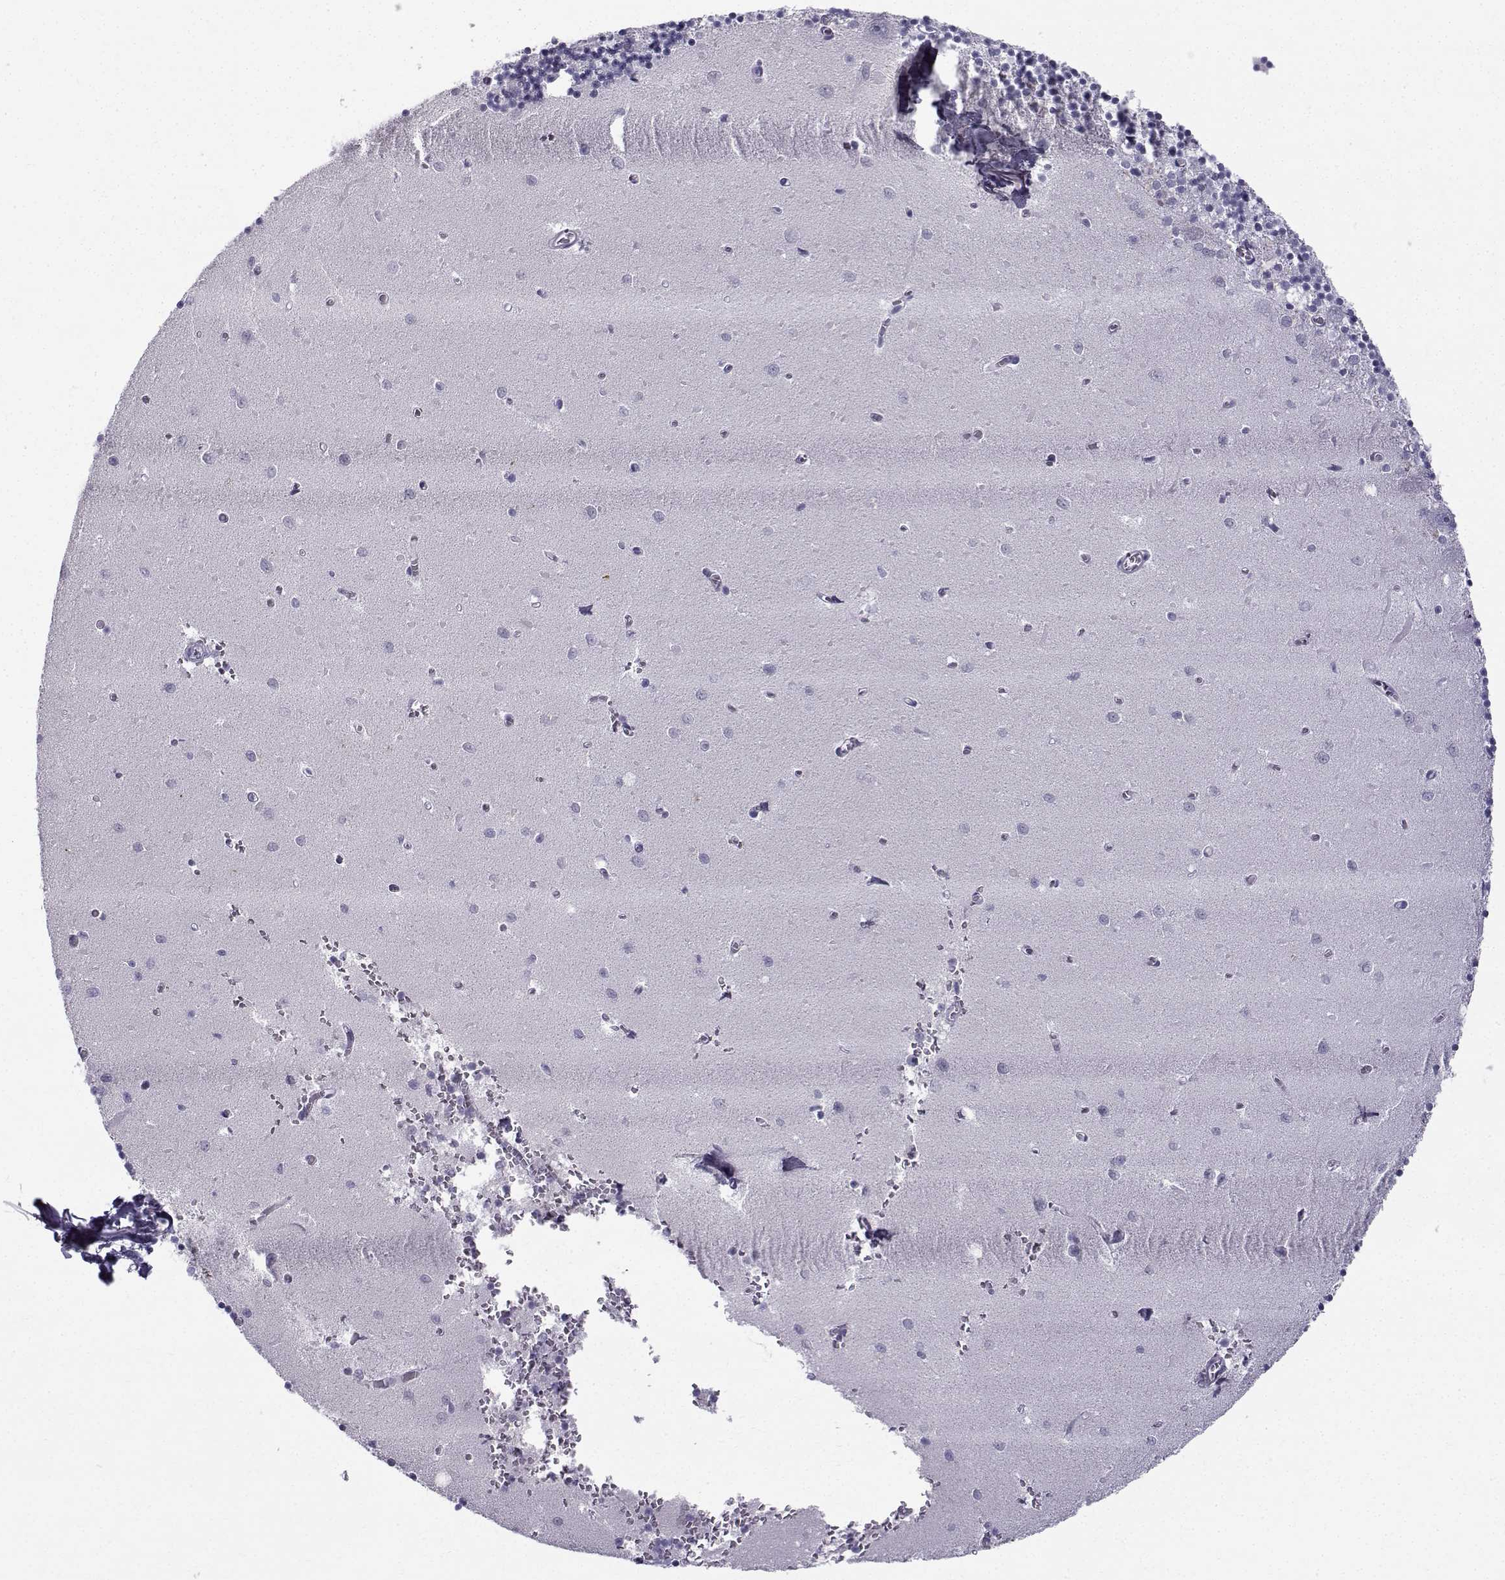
{"staining": {"intensity": "negative", "quantity": "none", "location": "none"}, "tissue": "cerebellum", "cell_type": "Cells in granular layer", "image_type": "normal", "snomed": [{"axis": "morphology", "description": "Normal tissue, NOS"}, {"axis": "topography", "description": "Cerebellum"}], "caption": "This photomicrograph is of normal cerebellum stained with immunohistochemistry to label a protein in brown with the nuclei are counter-stained blue. There is no positivity in cells in granular layer.", "gene": "ROPN1B", "patient": {"sex": "female", "age": 64}}